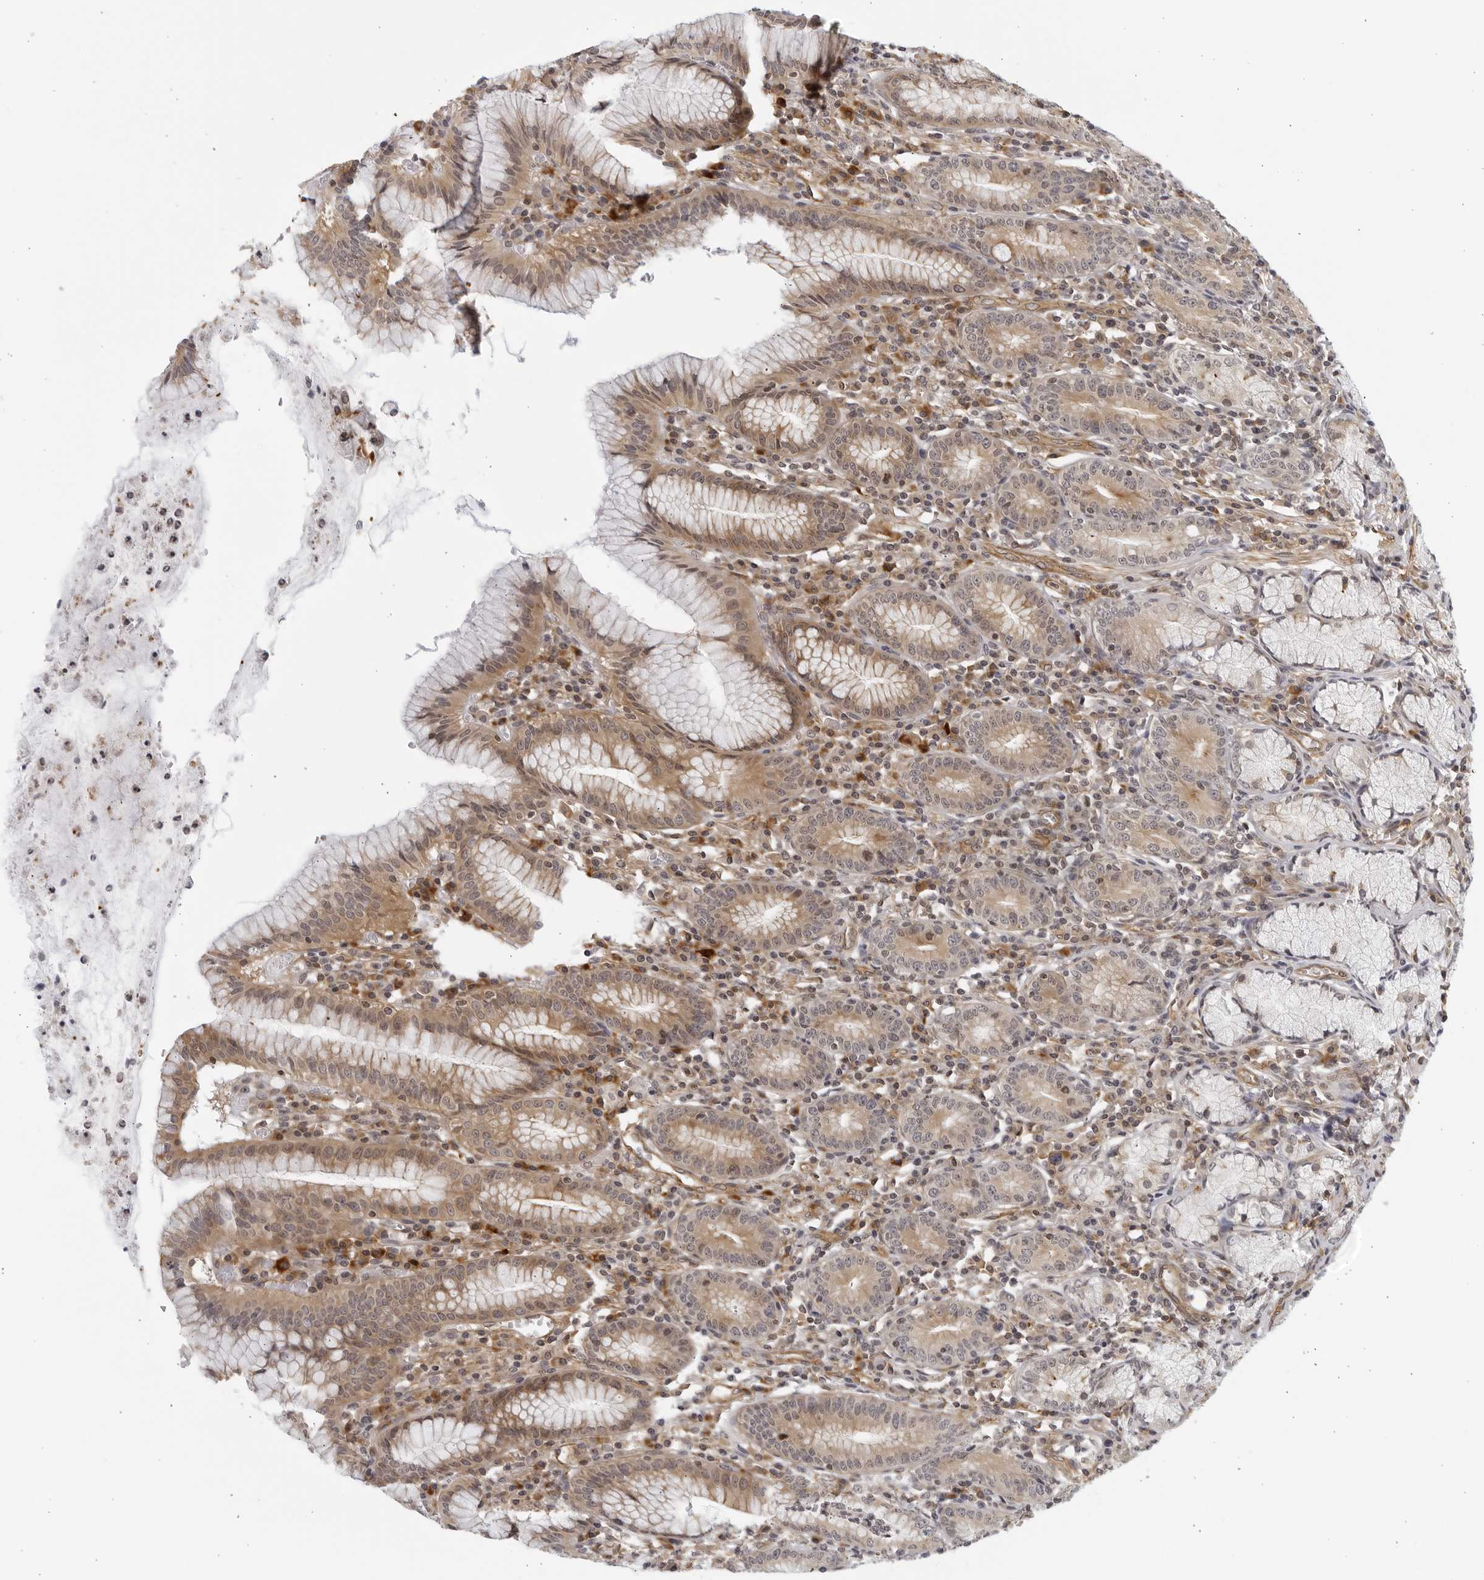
{"staining": {"intensity": "weak", "quantity": ">75%", "location": "cytoplasmic/membranous"}, "tissue": "stomach", "cell_type": "Glandular cells", "image_type": "normal", "snomed": [{"axis": "morphology", "description": "Normal tissue, NOS"}, {"axis": "topography", "description": "Stomach"}], "caption": "Stomach stained with IHC demonstrates weak cytoplasmic/membranous expression in approximately >75% of glandular cells.", "gene": "SERTAD4", "patient": {"sex": "male", "age": 55}}